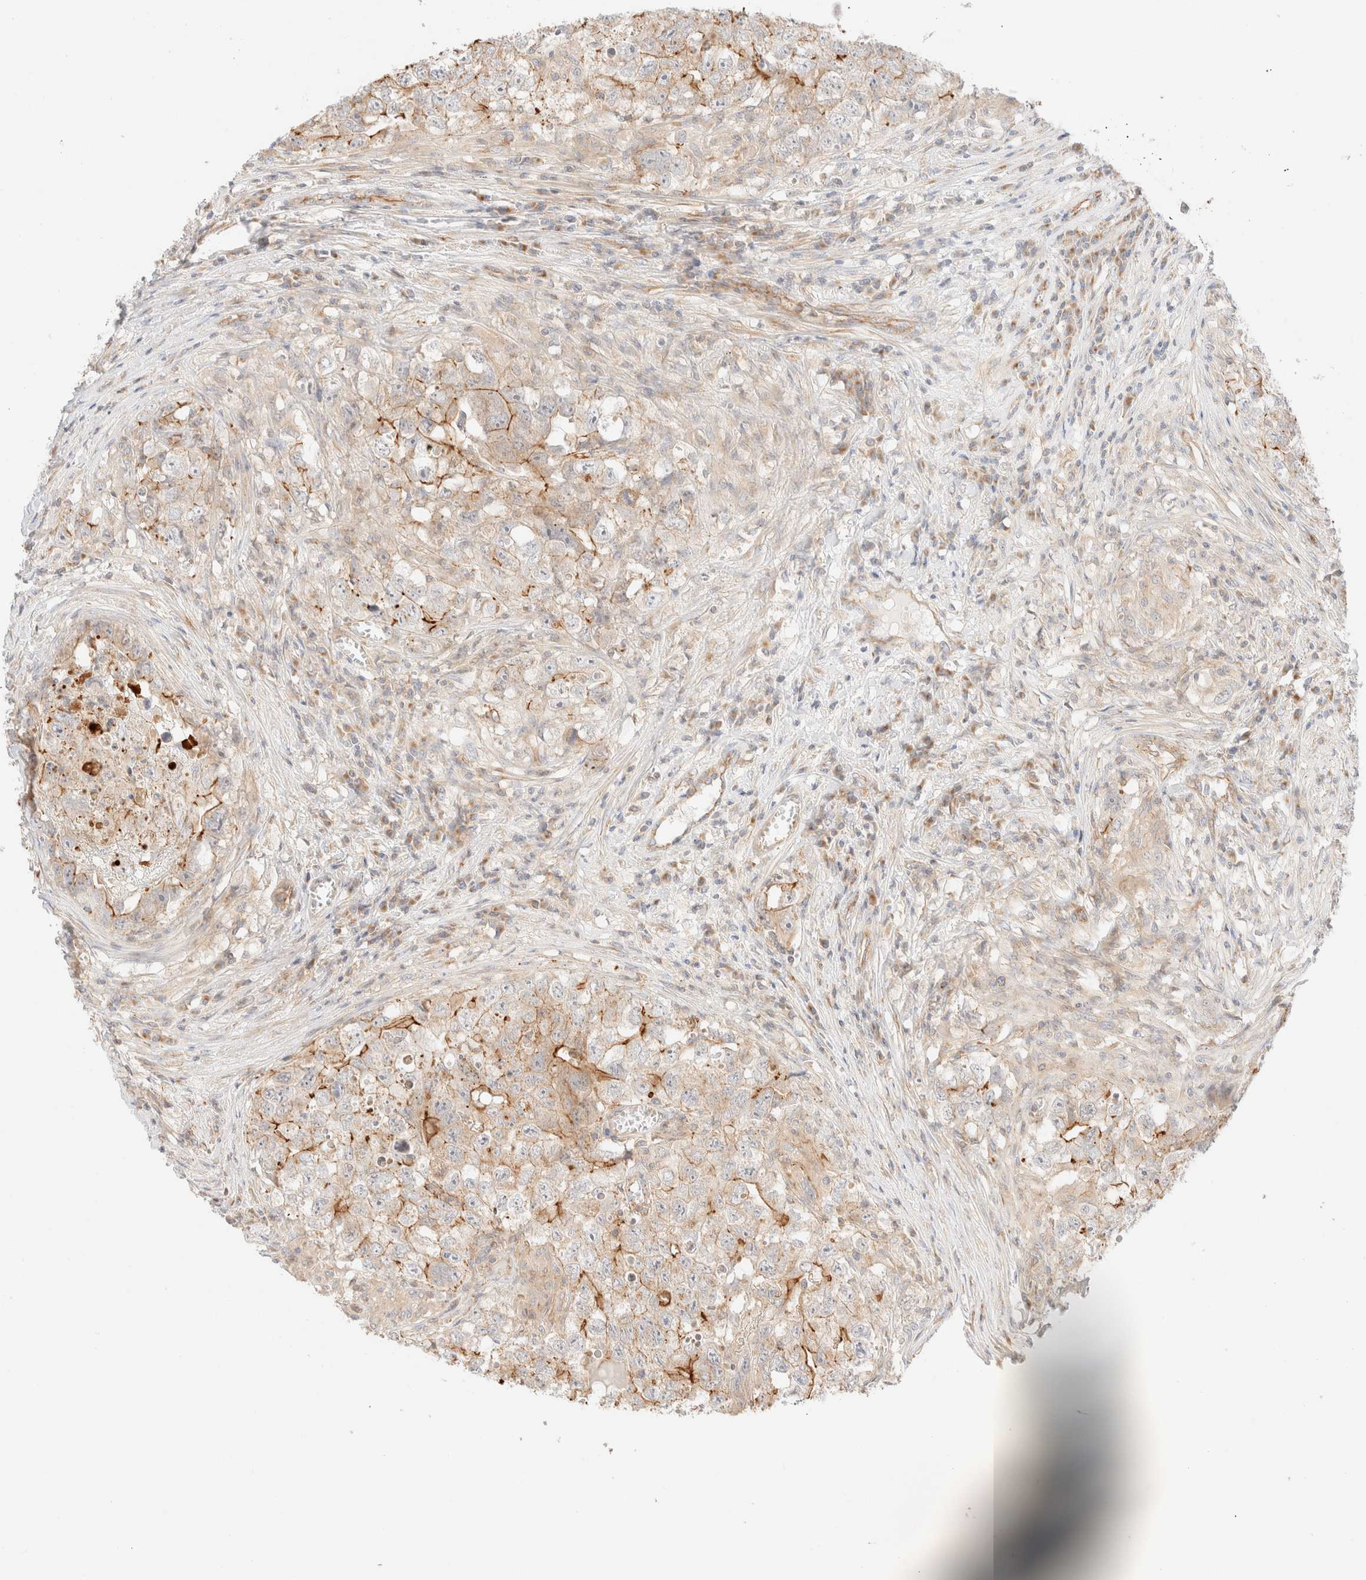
{"staining": {"intensity": "moderate", "quantity": "25%-75%", "location": "cytoplasmic/membranous"}, "tissue": "testis cancer", "cell_type": "Tumor cells", "image_type": "cancer", "snomed": [{"axis": "morphology", "description": "Seminoma, NOS"}, {"axis": "morphology", "description": "Carcinoma, Embryonal, NOS"}, {"axis": "topography", "description": "Testis"}], "caption": "About 25%-75% of tumor cells in embryonal carcinoma (testis) display moderate cytoplasmic/membranous protein staining as visualized by brown immunohistochemical staining.", "gene": "MYO10", "patient": {"sex": "male", "age": 43}}